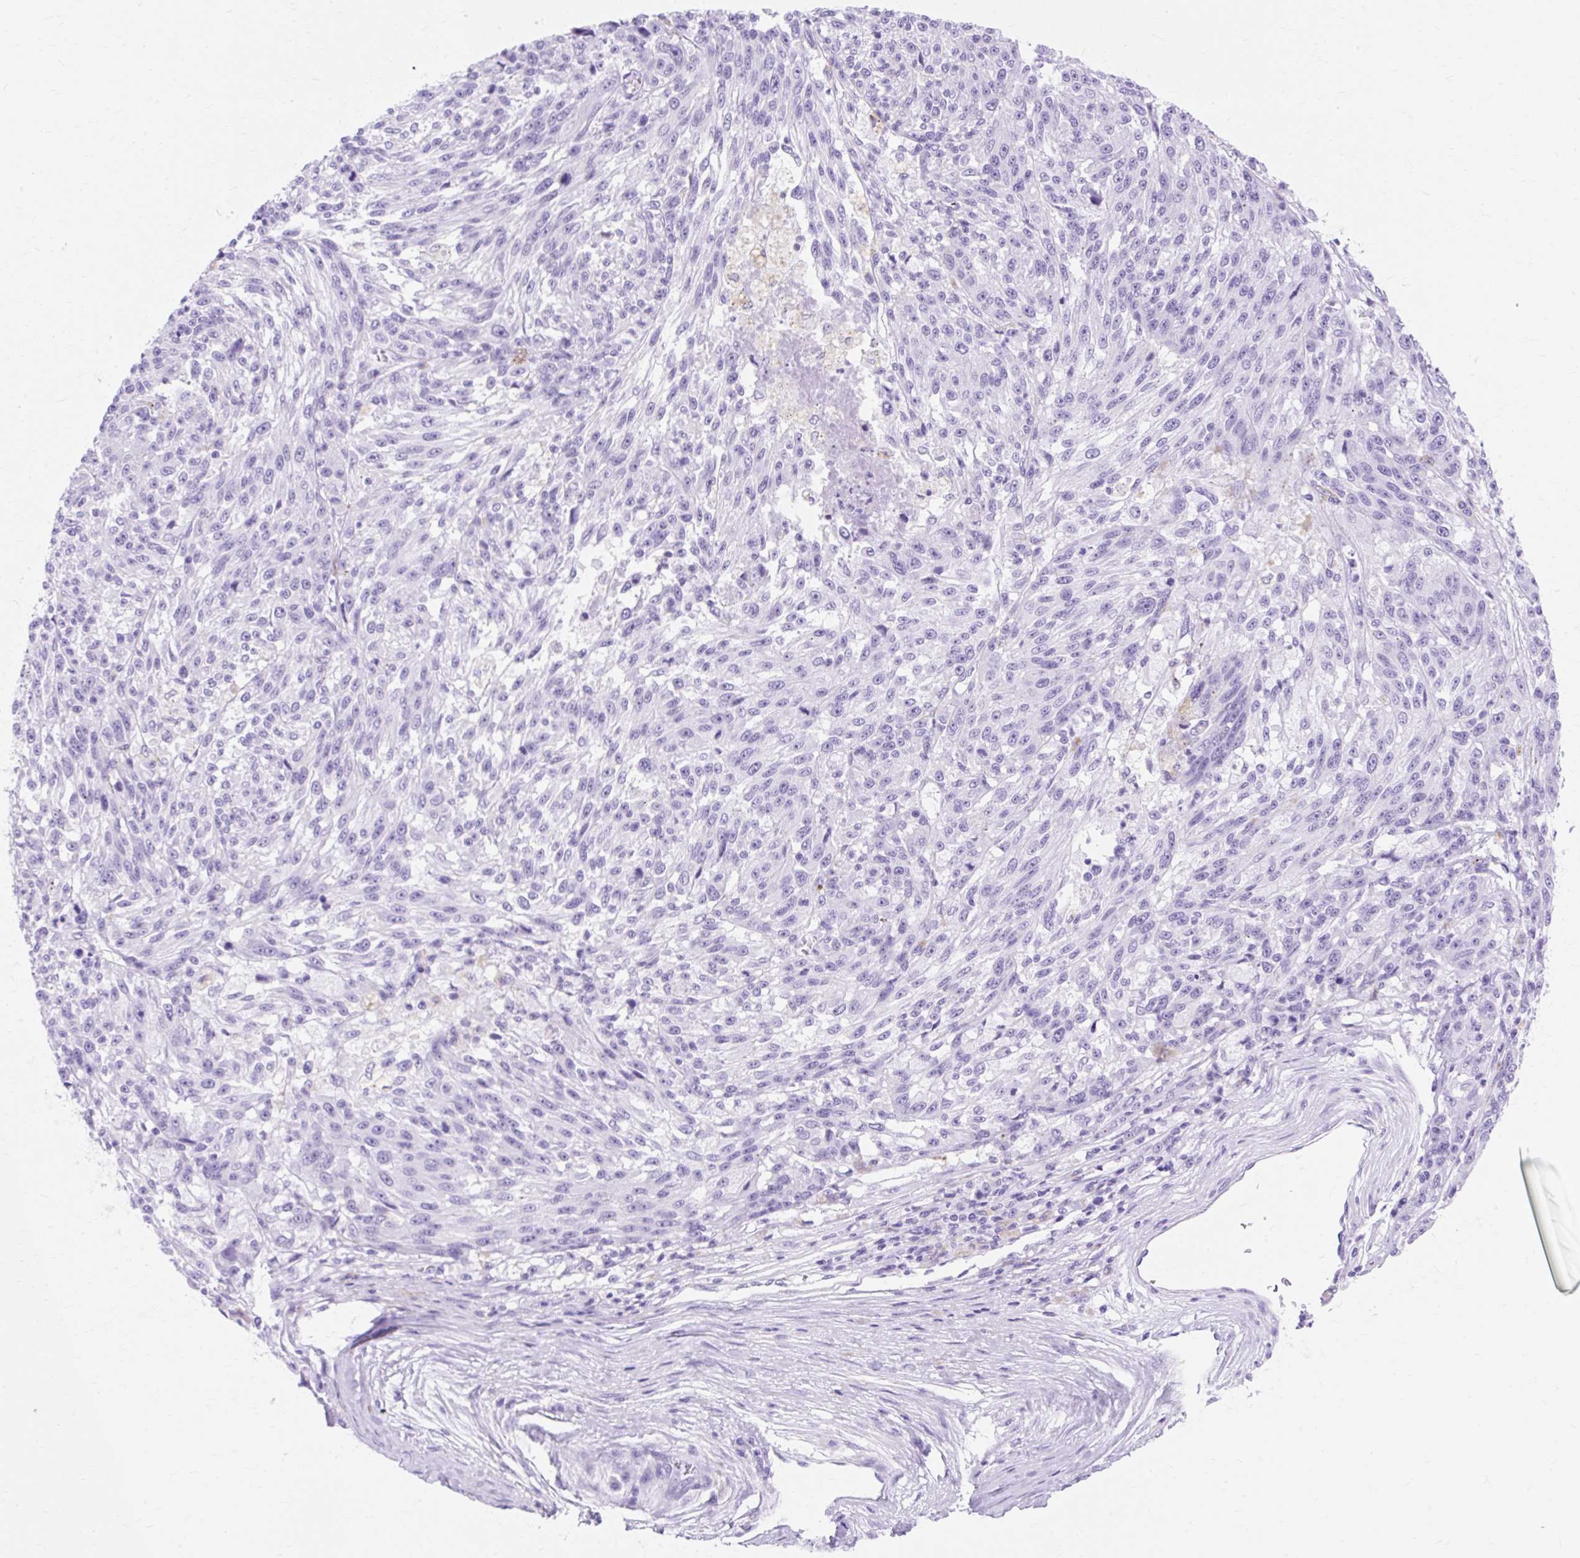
{"staining": {"intensity": "negative", "quantity": "none", "location": "none"}, "tissue": "melanoma", "cell_type": "Tumor cells", "image_type": "cancer", "snomed": [{"axis": "morphology", "description": "Malignant melanoma, NOS"}, {"axis": "topography", "description": "Skin"}], "caption": "IHC histopathology image of malignant melanoma stained for a protein (brown), which displays no staining in tumor cells.", "gene": "MBP", "patient": {"sex": "male", "age": 53}}